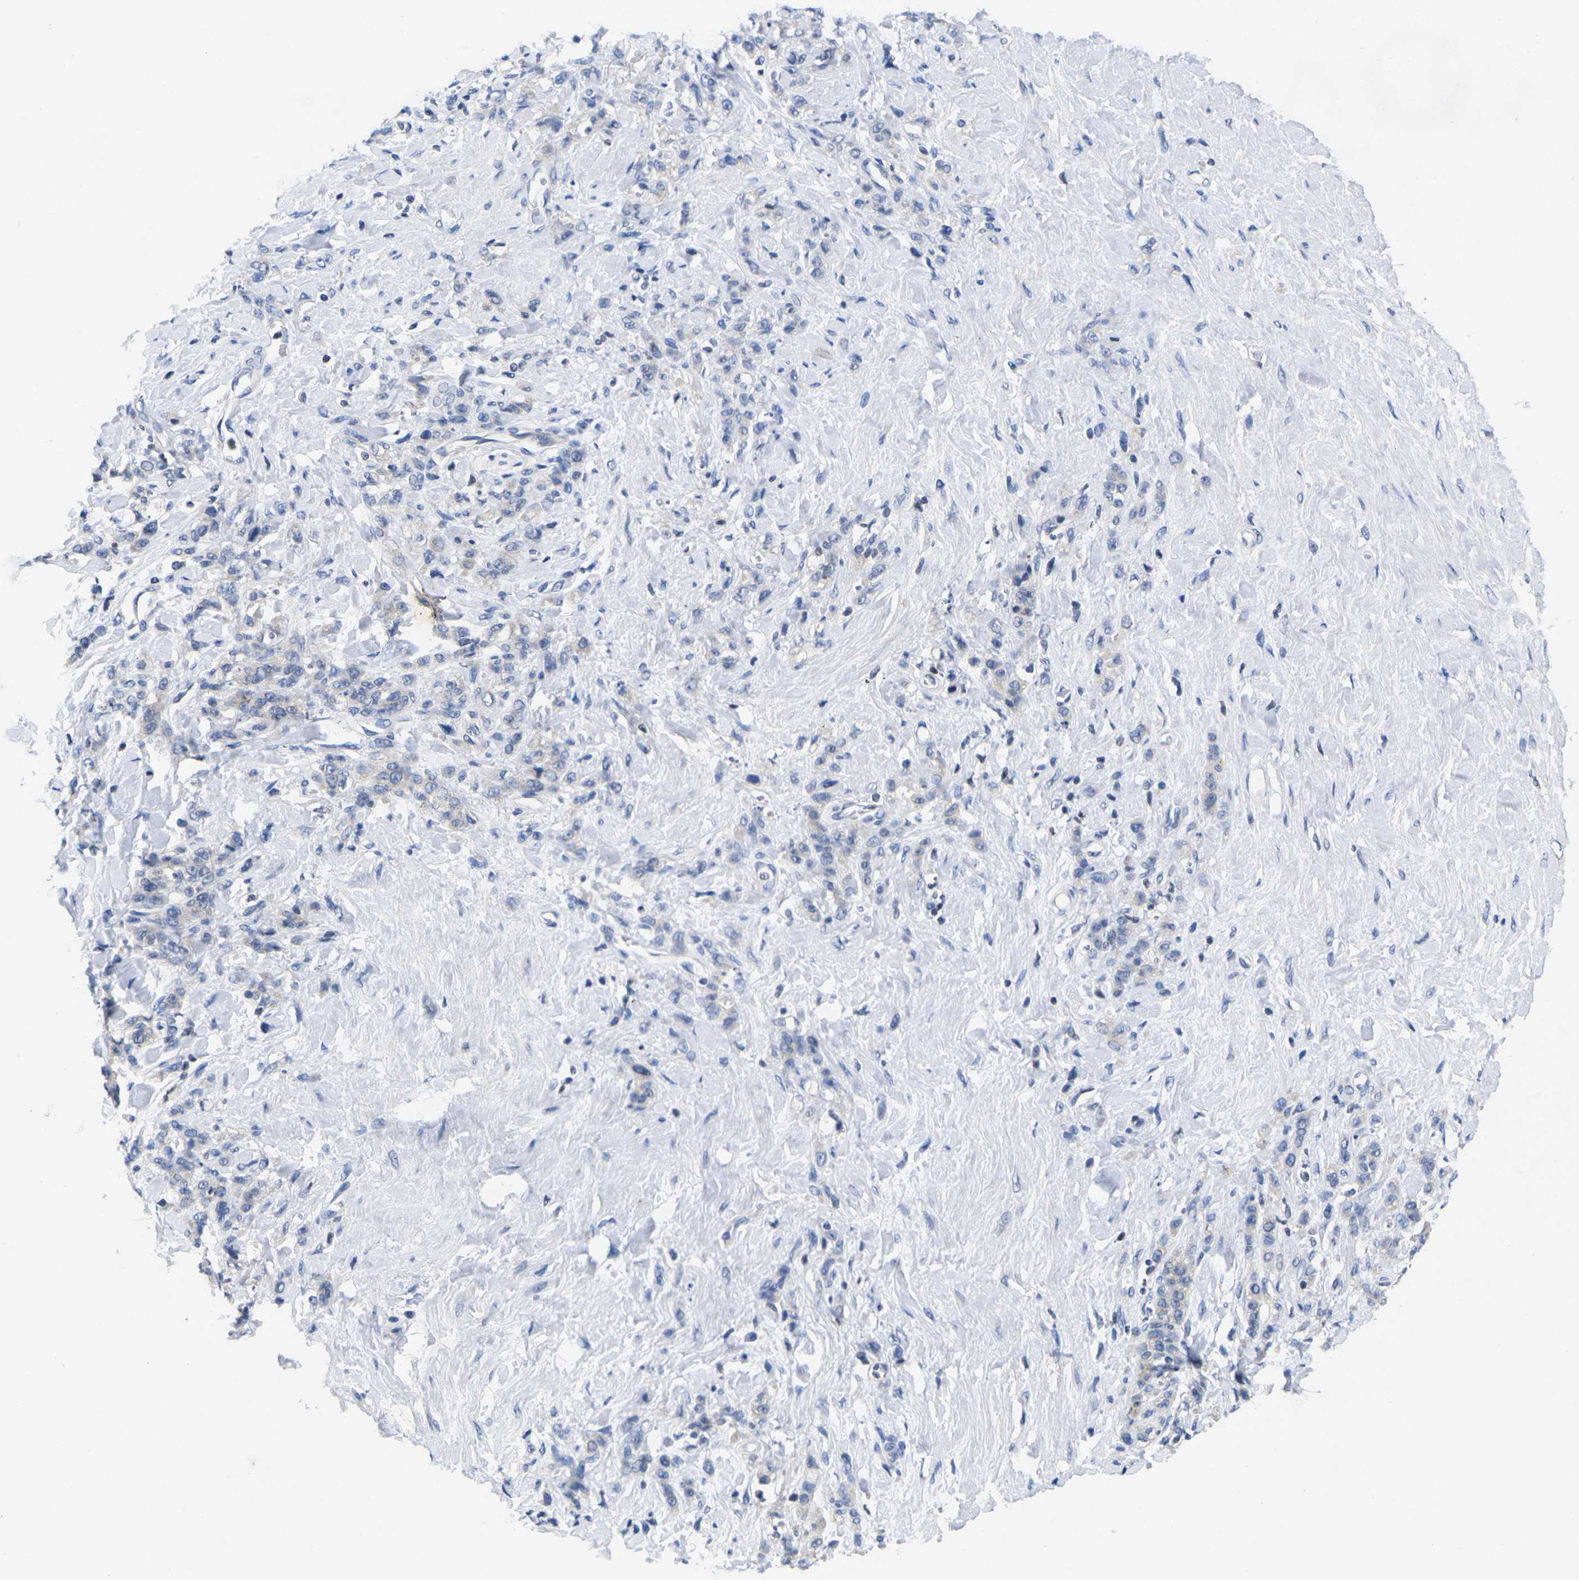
{"staining": {"intensity": "negative", "quantity": "none", "location": "none"}, "tissue": "stomach cancer", "cell_type": "Tumor cells", "image_type": "cancer", "snomed": [{"axis": "morphology", "description": "Adenocarcinoma, NOS"}, {"axis": "topography", "description": "Stomach"}], "caption": "IHC of human stomach cancer (adenocarcinoma) exhibits no positivity in tumor cells.", "gene": "IKZF1", "patient": {"sex": "male", "age": 82}}